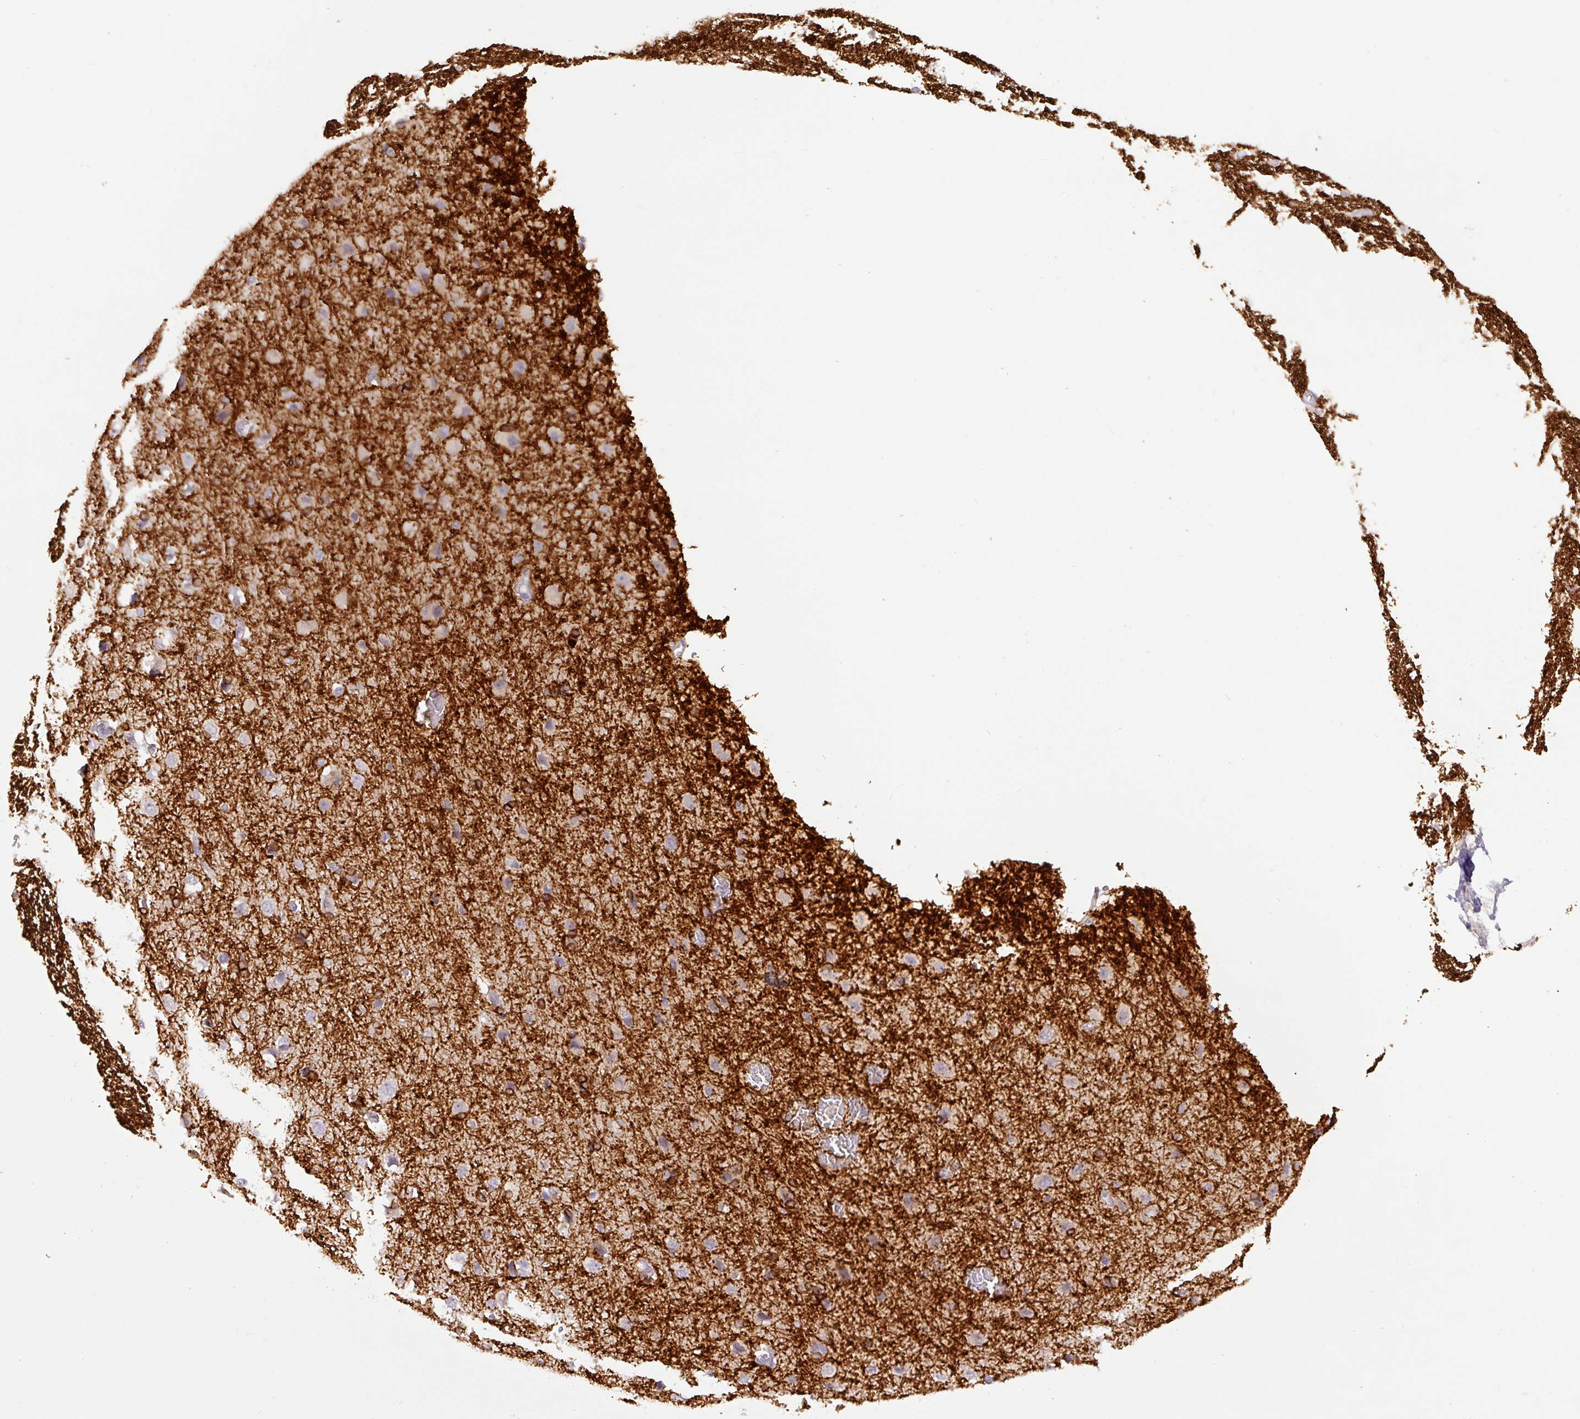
{"staining": {"intensity": "negative", "quantity": "none", "location": "none"}, "tissue": "cerebral cortex", "cell_type": "Endothelial cells", "image_type": "normal", "snomed": [{"axis": "morphology", "description": "Normal tissue, NOS"}, {"axis": "topography", "description": "Cerebral cortex"}], "caption": "Endothelial cells are negative for brown protein staining in normal cerebral cortex. (Brightfield microscopy of DAB (3,3'-diaminobenzidine) immunohistochemistry (IHC) at high magnification).", "gene": "DRD5", "patient": {"sex": "male", "age": 62}}